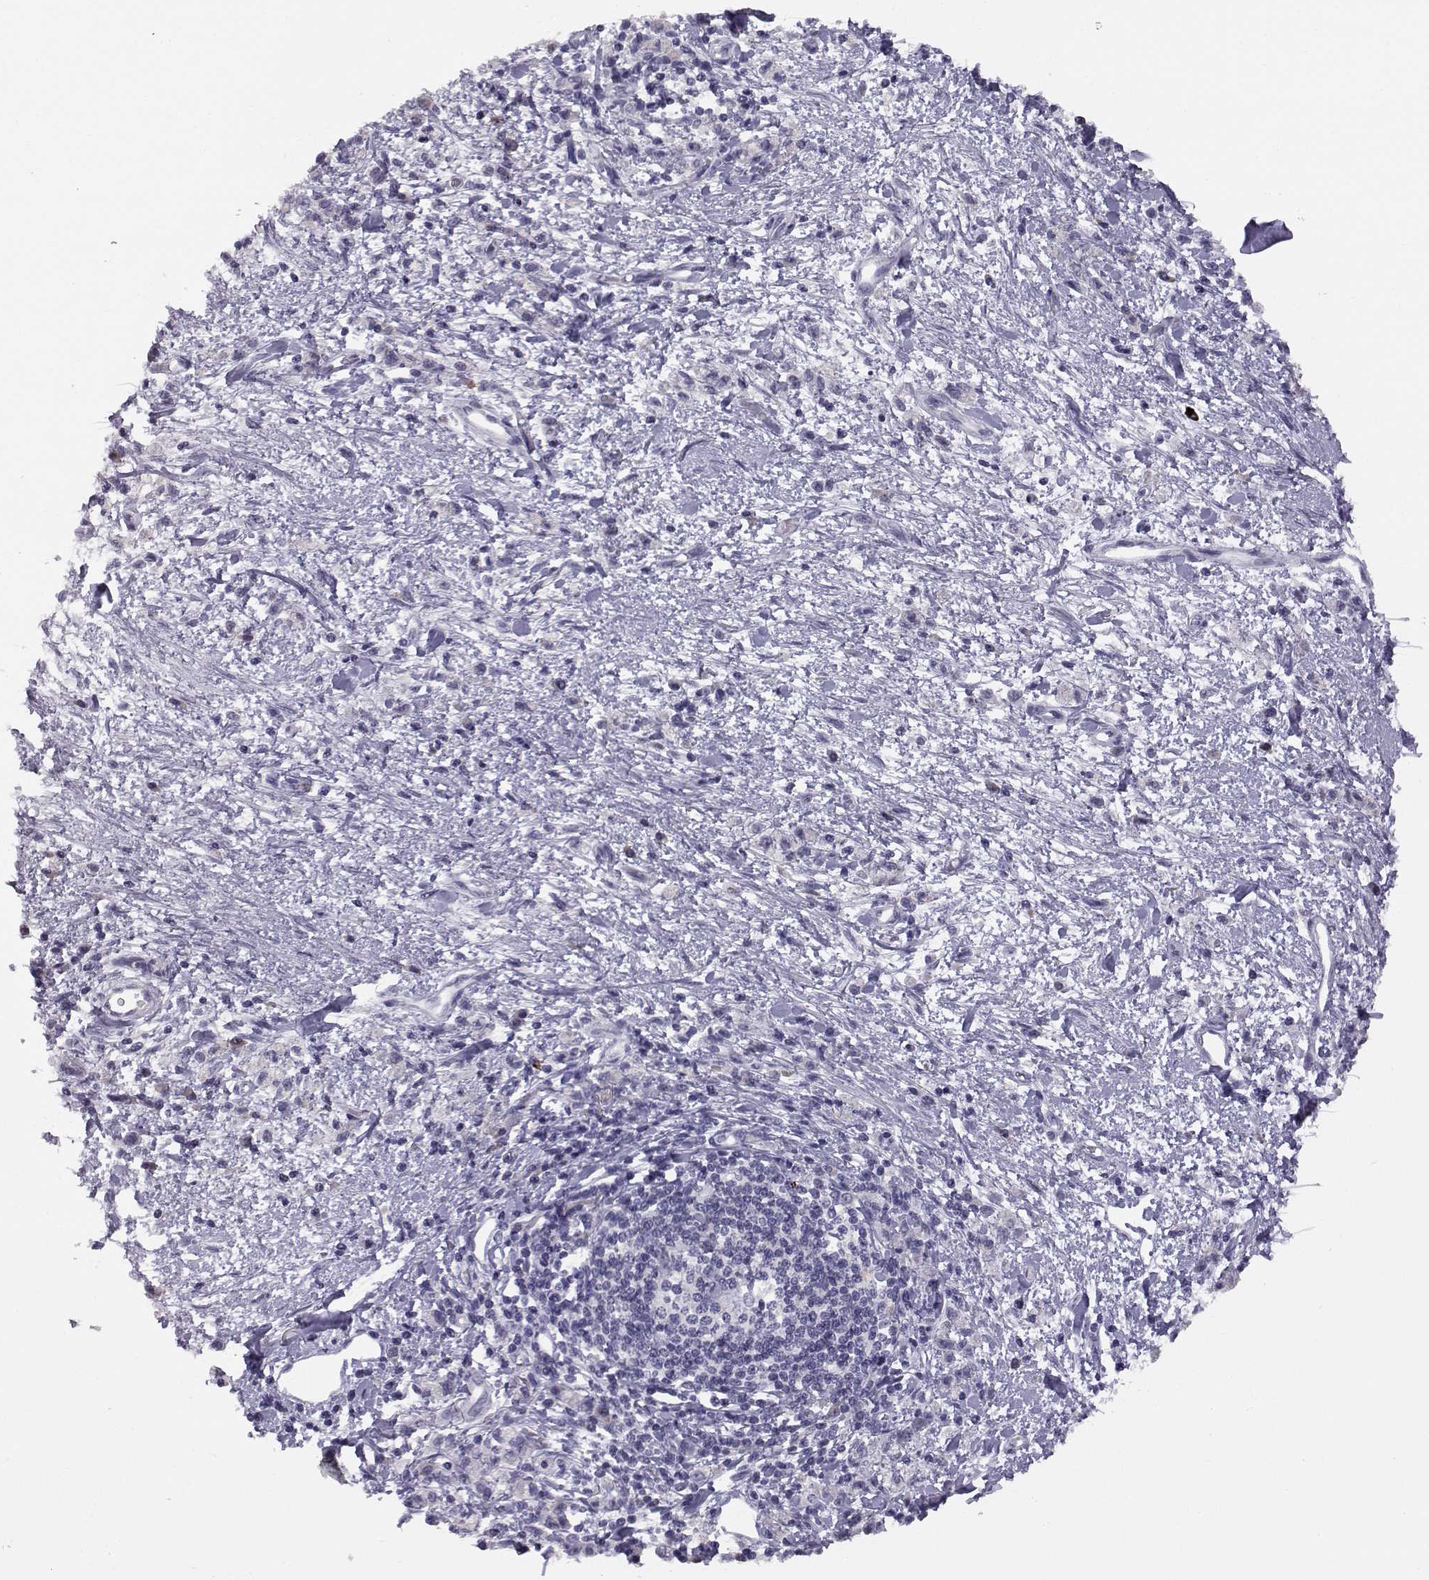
{"staining": {"intensity": "weak", "quantity": "<25%", "location": "cytoplasmic/membranous"}, "tissue": "stomach cancer", "cell_type": "Tumor cells", "image_type": "cancer", "snomed": [{"axis": "morphology", "description": "Adenocarcinoma, NOS"}, {"axis": "topography", "description": "Stomach"}], "caption": "Immunohistochemistry (IHC) image of neoplastic tissue: stomach cancer stained with DAB (3,3'-diaminobenzidine) shows no significant protein expression in tumor cells.", "gene": "ACSL6", "patient": {"sex": "male", "age": 77}}